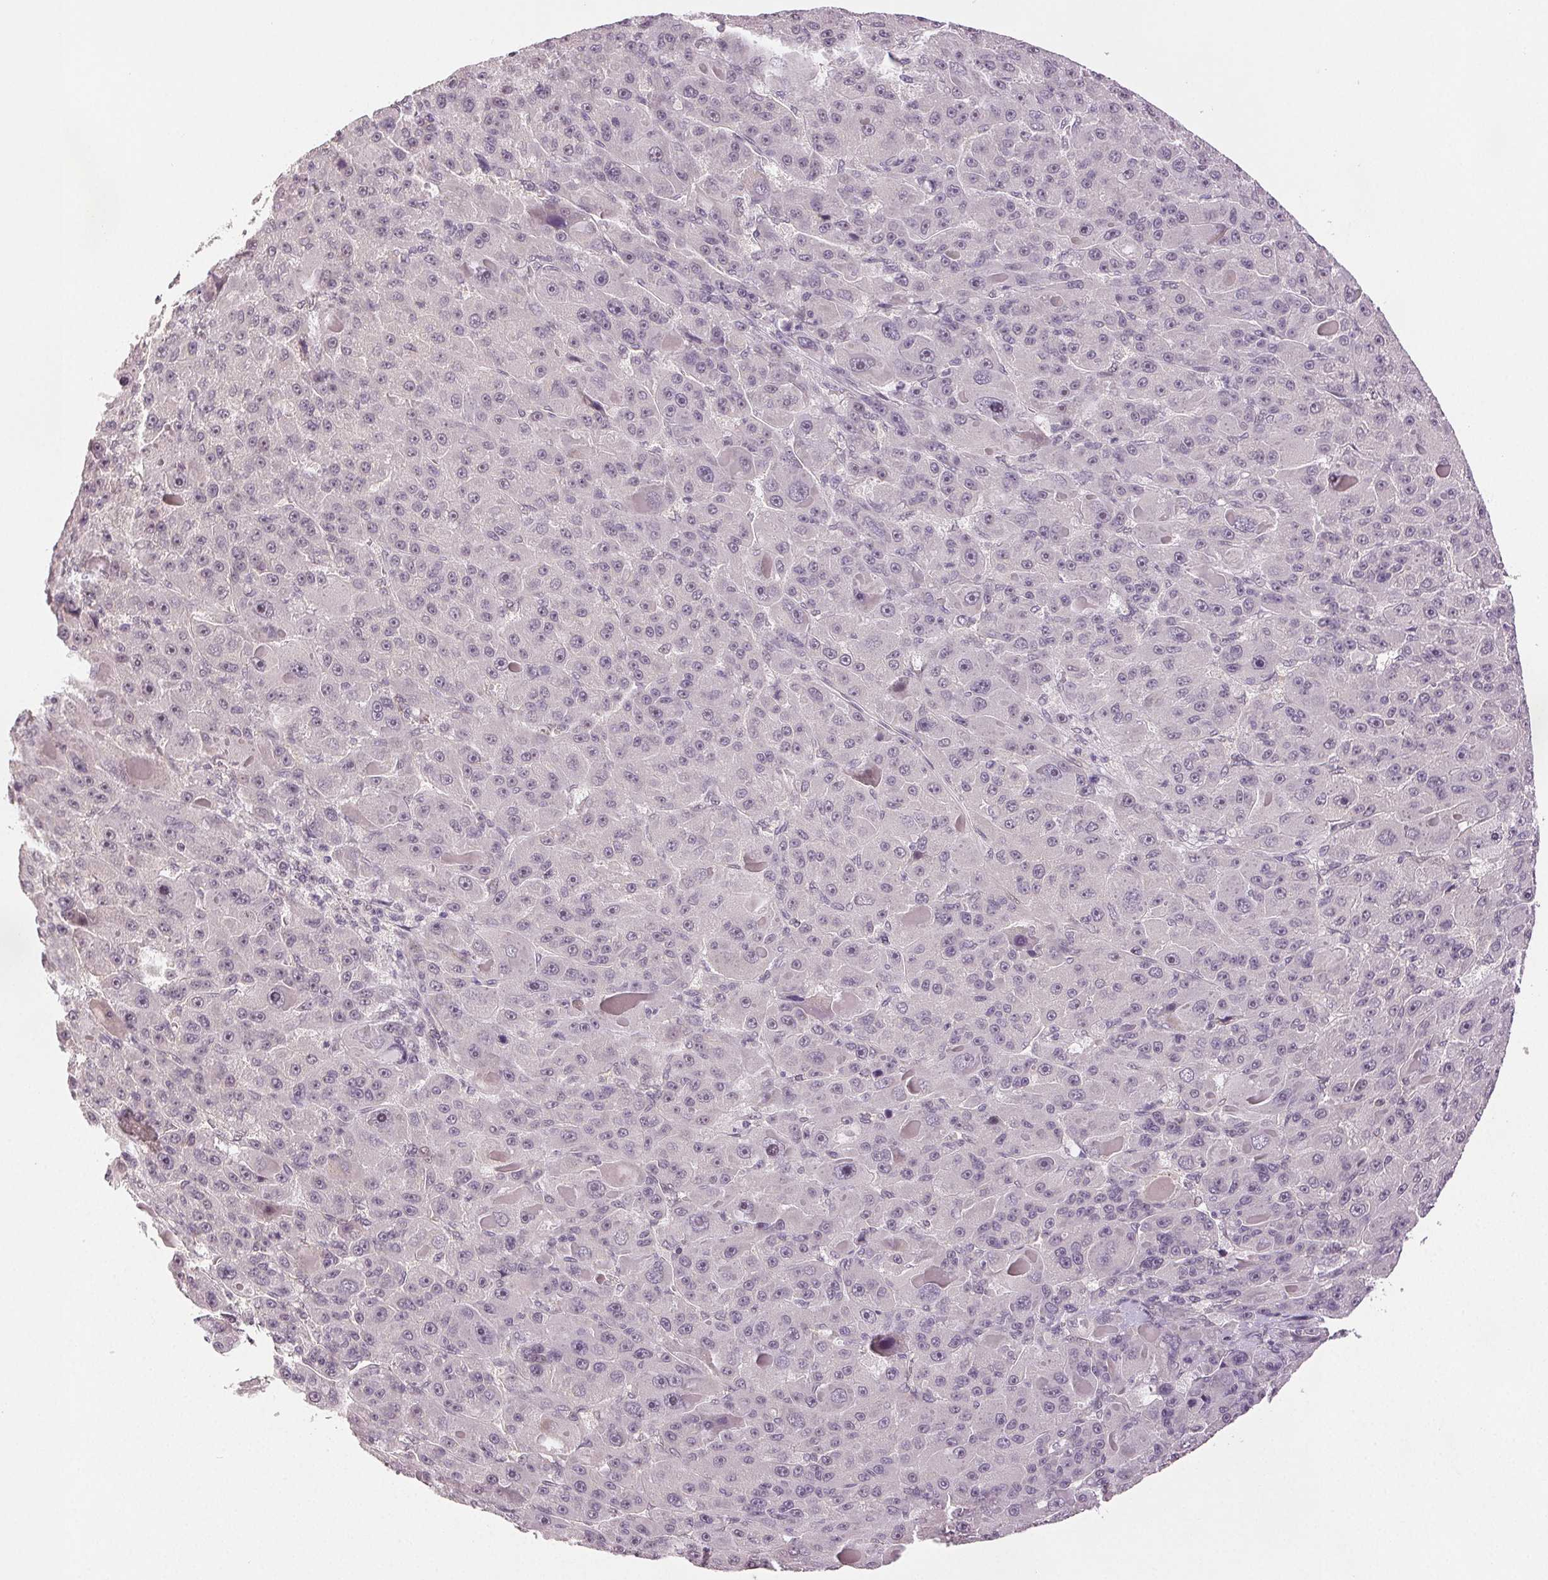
{"staining": {"intensity": "negative", "quantity": "none", "location": "none"}, "tissue": "liver cancer", "cell_type": "Tumor cells", "image_type": "cancer", "snomed": [{"axis": "morphology", "description": "Carcinoma, Hepatocellular, NOS"}, {"axis": "topography", "description": "Liver"}], "caption": "IHC of hepatocellular carcinoma (liver) displays no expression in tumor cells.", "gene": "PLCB1", "patient": {"sex": "male", "age": 76}}